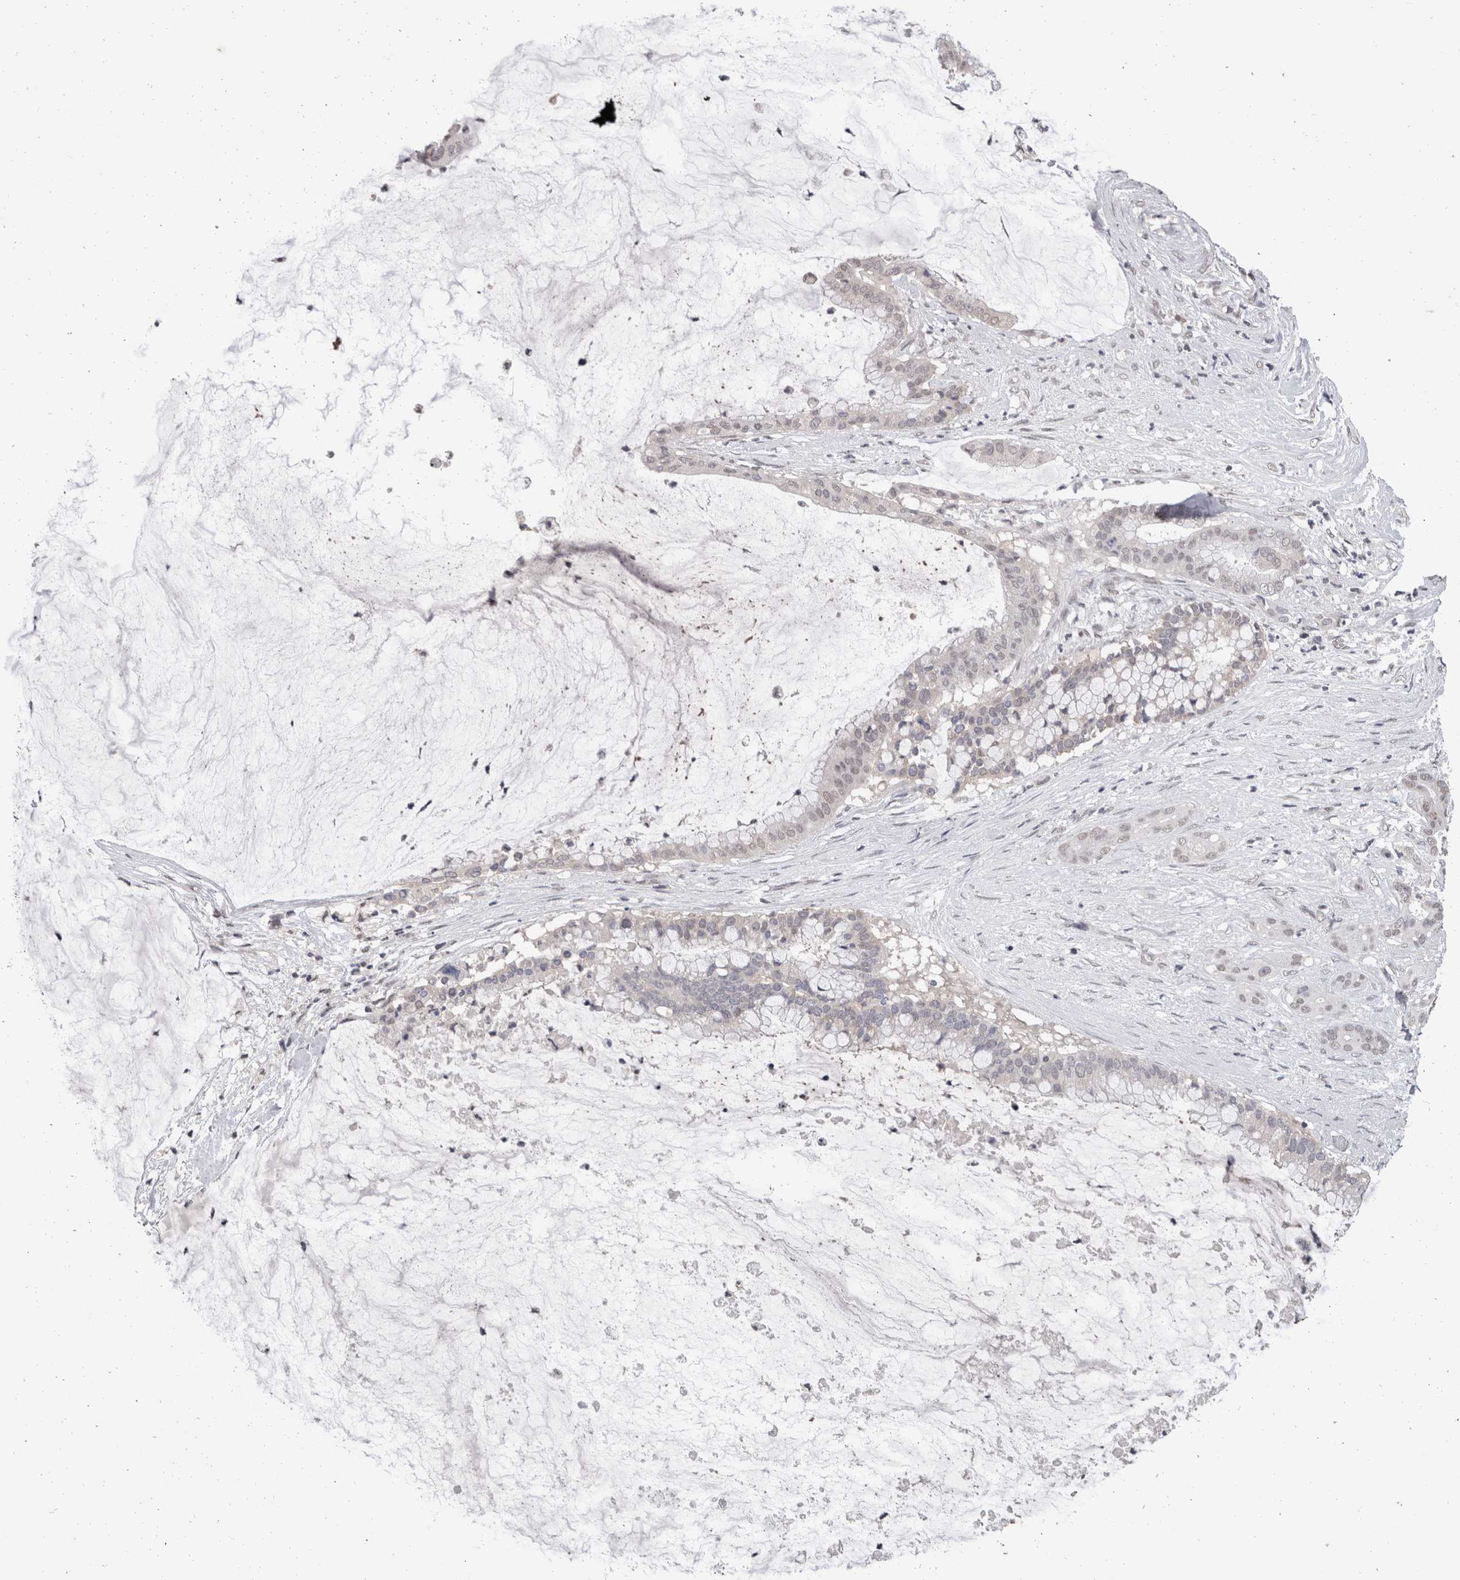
{"staining": {"intensity": "weak", "quantity": "<25%", "location": "nuclear"}, "tissue": "pancreatic cancer", "cell_type": "Tumor cells", "image_type": "cancer", "snomed": [{"axis": "morphology", "description": "Adenocarcinoma, NOS"}, {"axis": "topography", "description": "Pancreas"}], "caption": "This micrograph is of pancreatic cancer stained with immunohistochemistry to label a protein in brown with the nuclei are counter-stained blue. There is no expression in tumor cells. Brightfield microscopy of immunohistochemistry stained with DAB (3,3'-diaminobenzidine) (brown) and hematoxylin (blue), captured at high magnification.", "gene": "DDX17", "patient": {"sex": "male", "age": 41}}